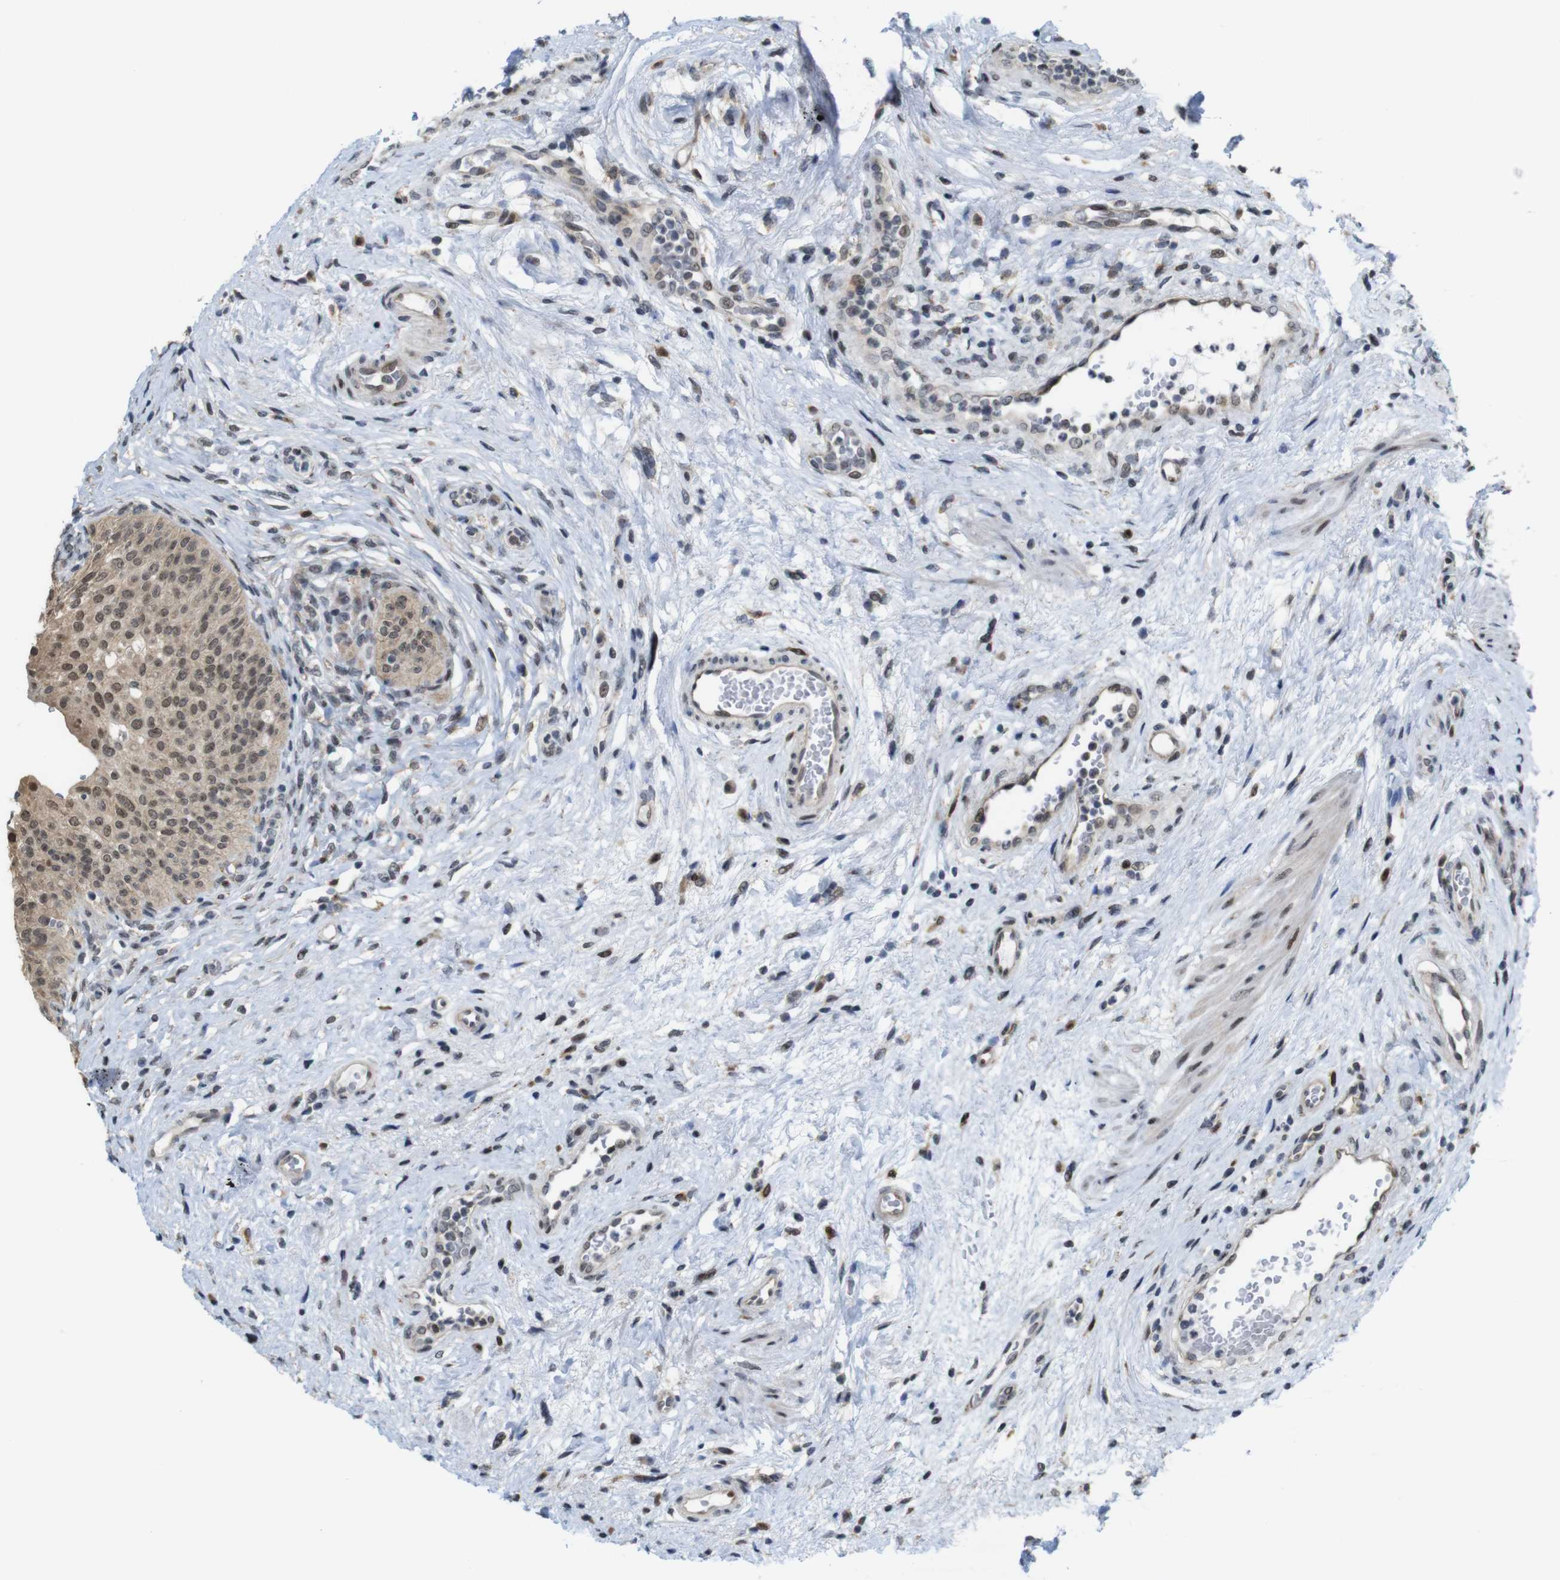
{"staining": {"intensity": "moderate", "quantity": ">75%", "location": "cytoplasmic/membranous,nuclear"}, "tissue": "urinary bladder", "cell_type": "Urothelial cells", "image_type": "normal", "snomed": [{"axis": "morphology", "description": "Normal tissue, NOS"}, {"axis": "topography", "description": "Urinary bladder"}], "caption": "A medium amount of moderate cytoplasmic/membranous,nuclear expression is identified in approximately >75% of urothelial cells in benign urinary bladder.", "gene": "PNMA8A", "patient": {"sex": "male", "age": 46}}